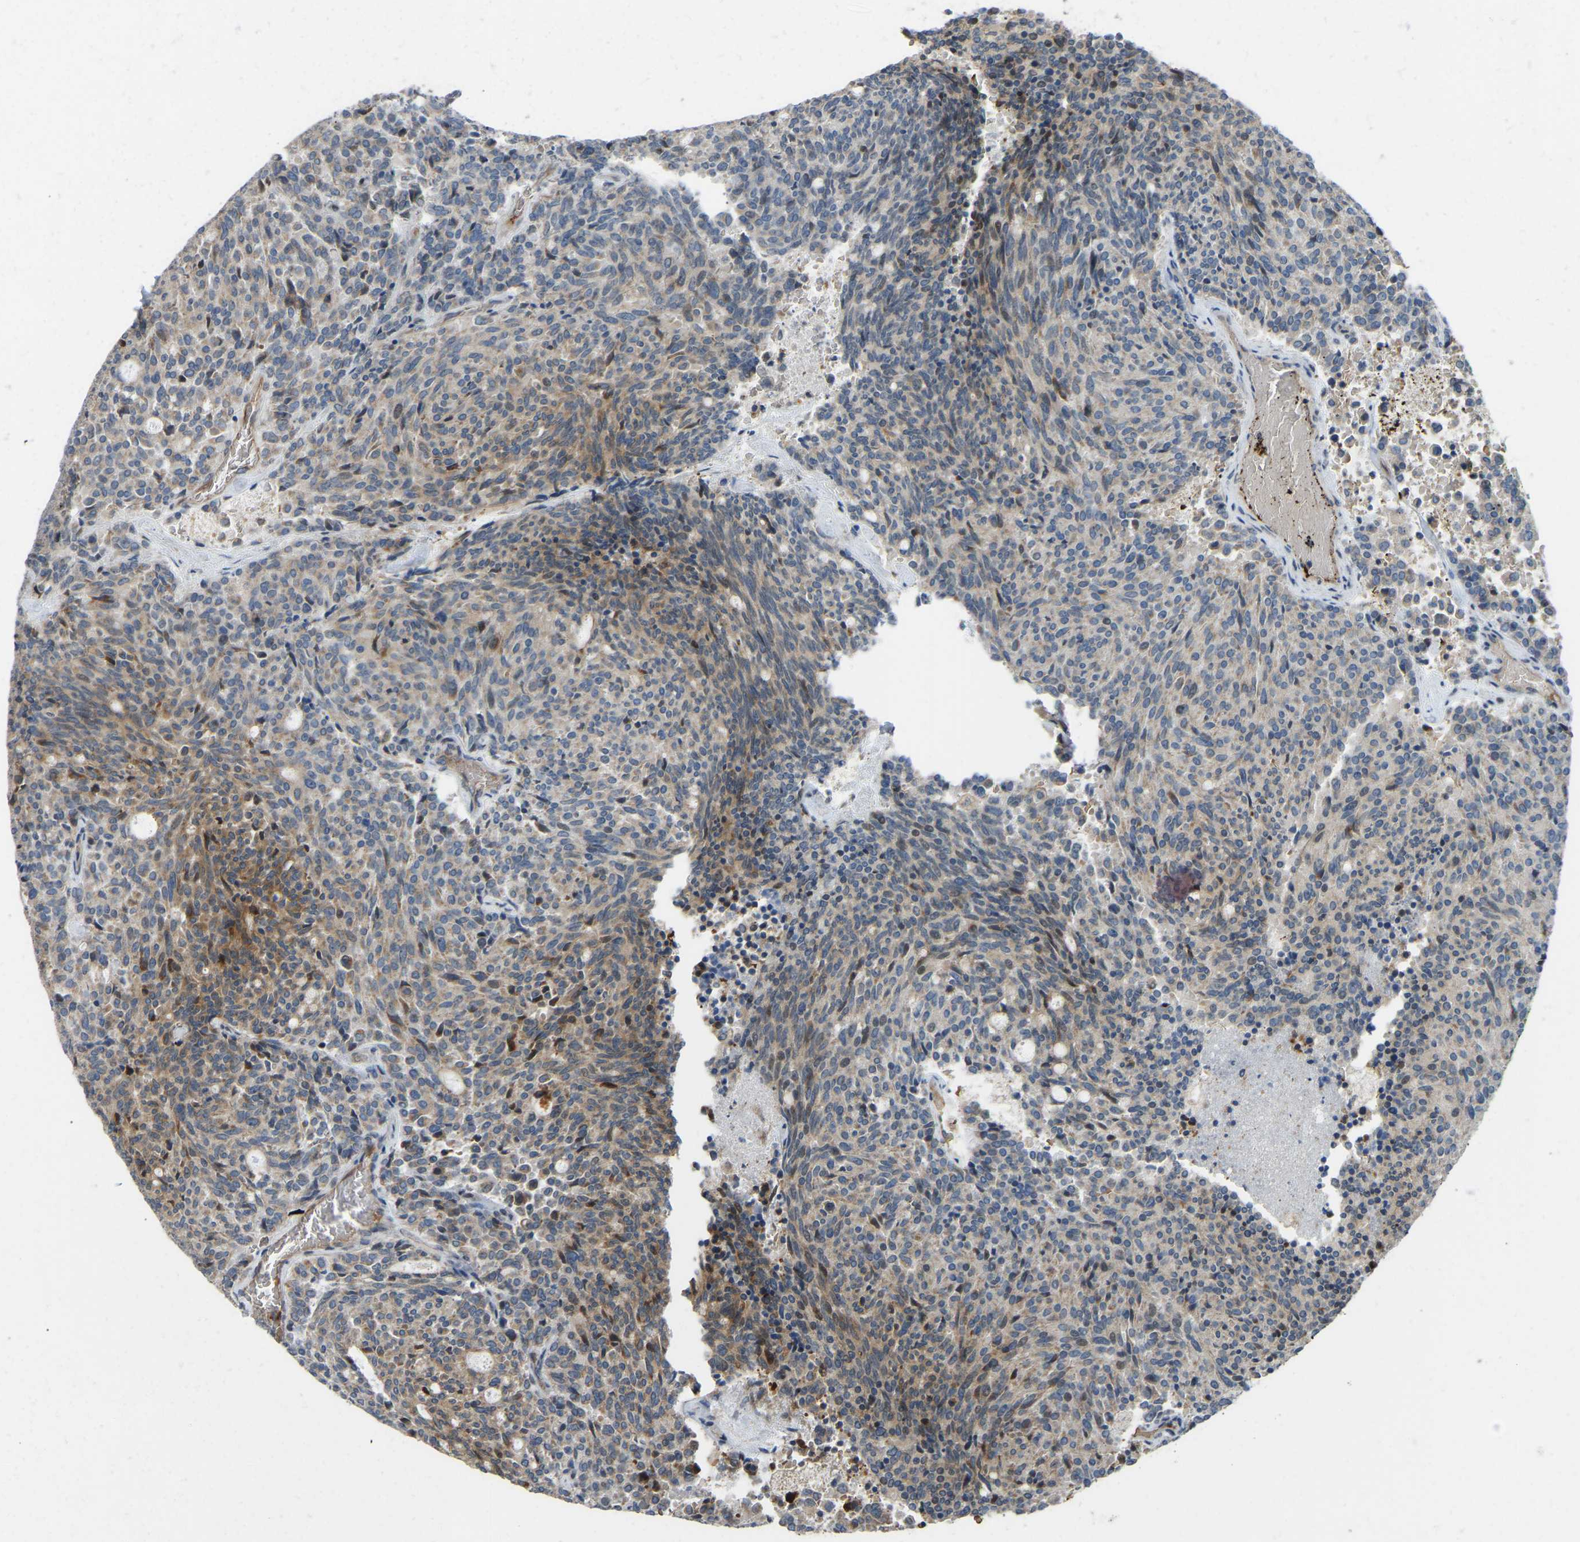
{"staining": {"intensity": "moderate", "quantity": "25%-75%", "location": "cytoplasmic/membranous"}, "tissue": "carcinoid", "cell_type": "Tumor cells", "image_type": "cancer", "snomed": [{"axis": "morphology", "description": "Carcinoid, malignant, NOS"}, {"axis": "topography", "description": "Pancreas"}], "caption": "Human carcinoid (malignant) stained with a protein marker displays moderate staining in tumor cells.", "gene": "C21orf91", "patient": {"sex": "female", "age": 54}}